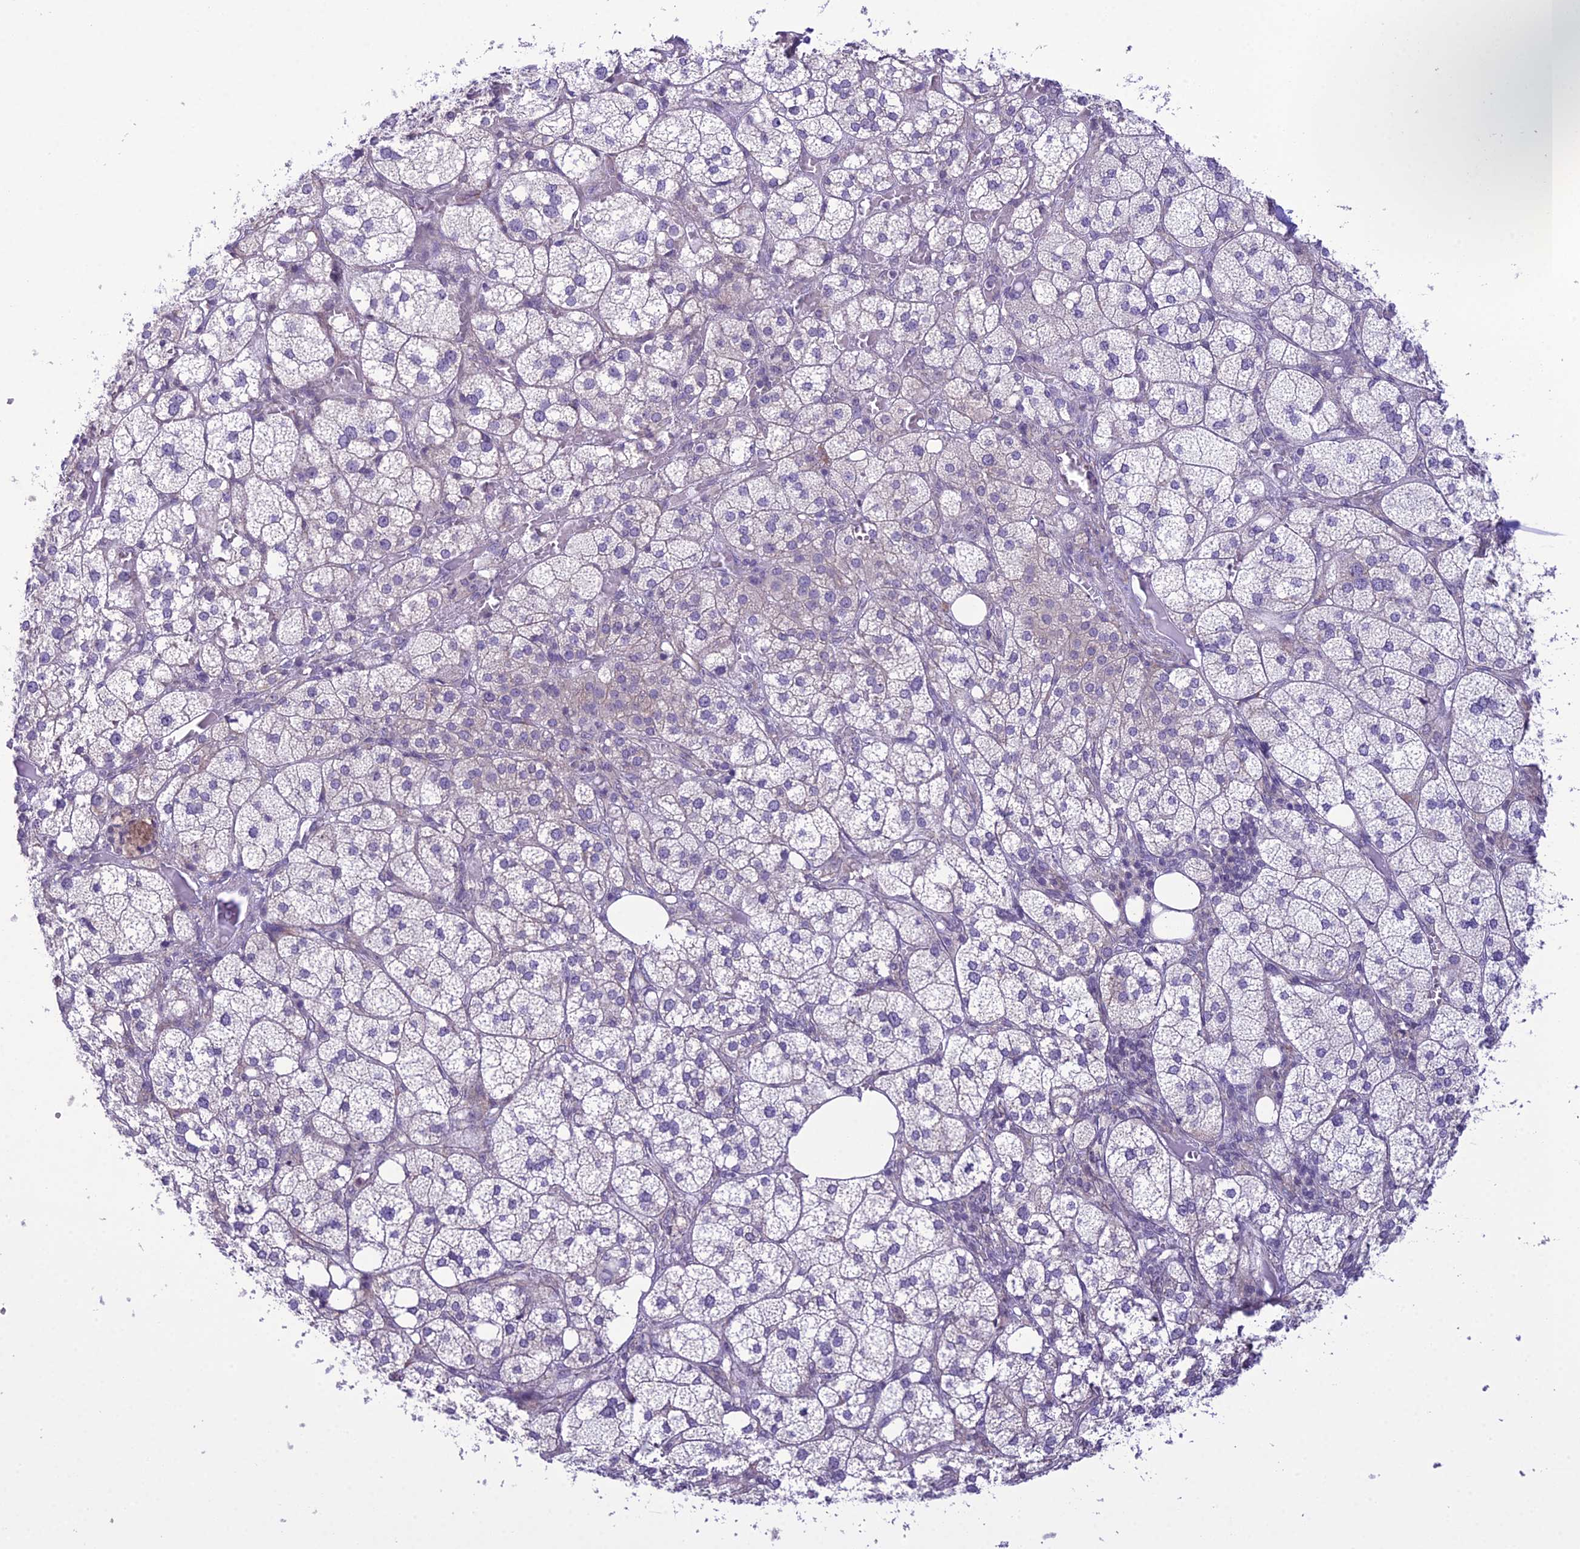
{"staining": {"intensity": "negative", "quantity": "none", "location": "none"}, "tissue": "adrenal gland", "cell_type": "Glandular cells", "image_type": "normal", "snomed": [{"axis": "morphology", "description": "Normal tissue, NOS"}, {"axis": "topography", "description": "Adrenal gland"}], "caption": "A high-resolution photomicrograph shows immunohistochemistry (IHC) staining of benign adrenal gland, which reveals no significant positivity in glandular cells.", "gene": "RPS26", "patient": {"sex": "female", "age": 61}}